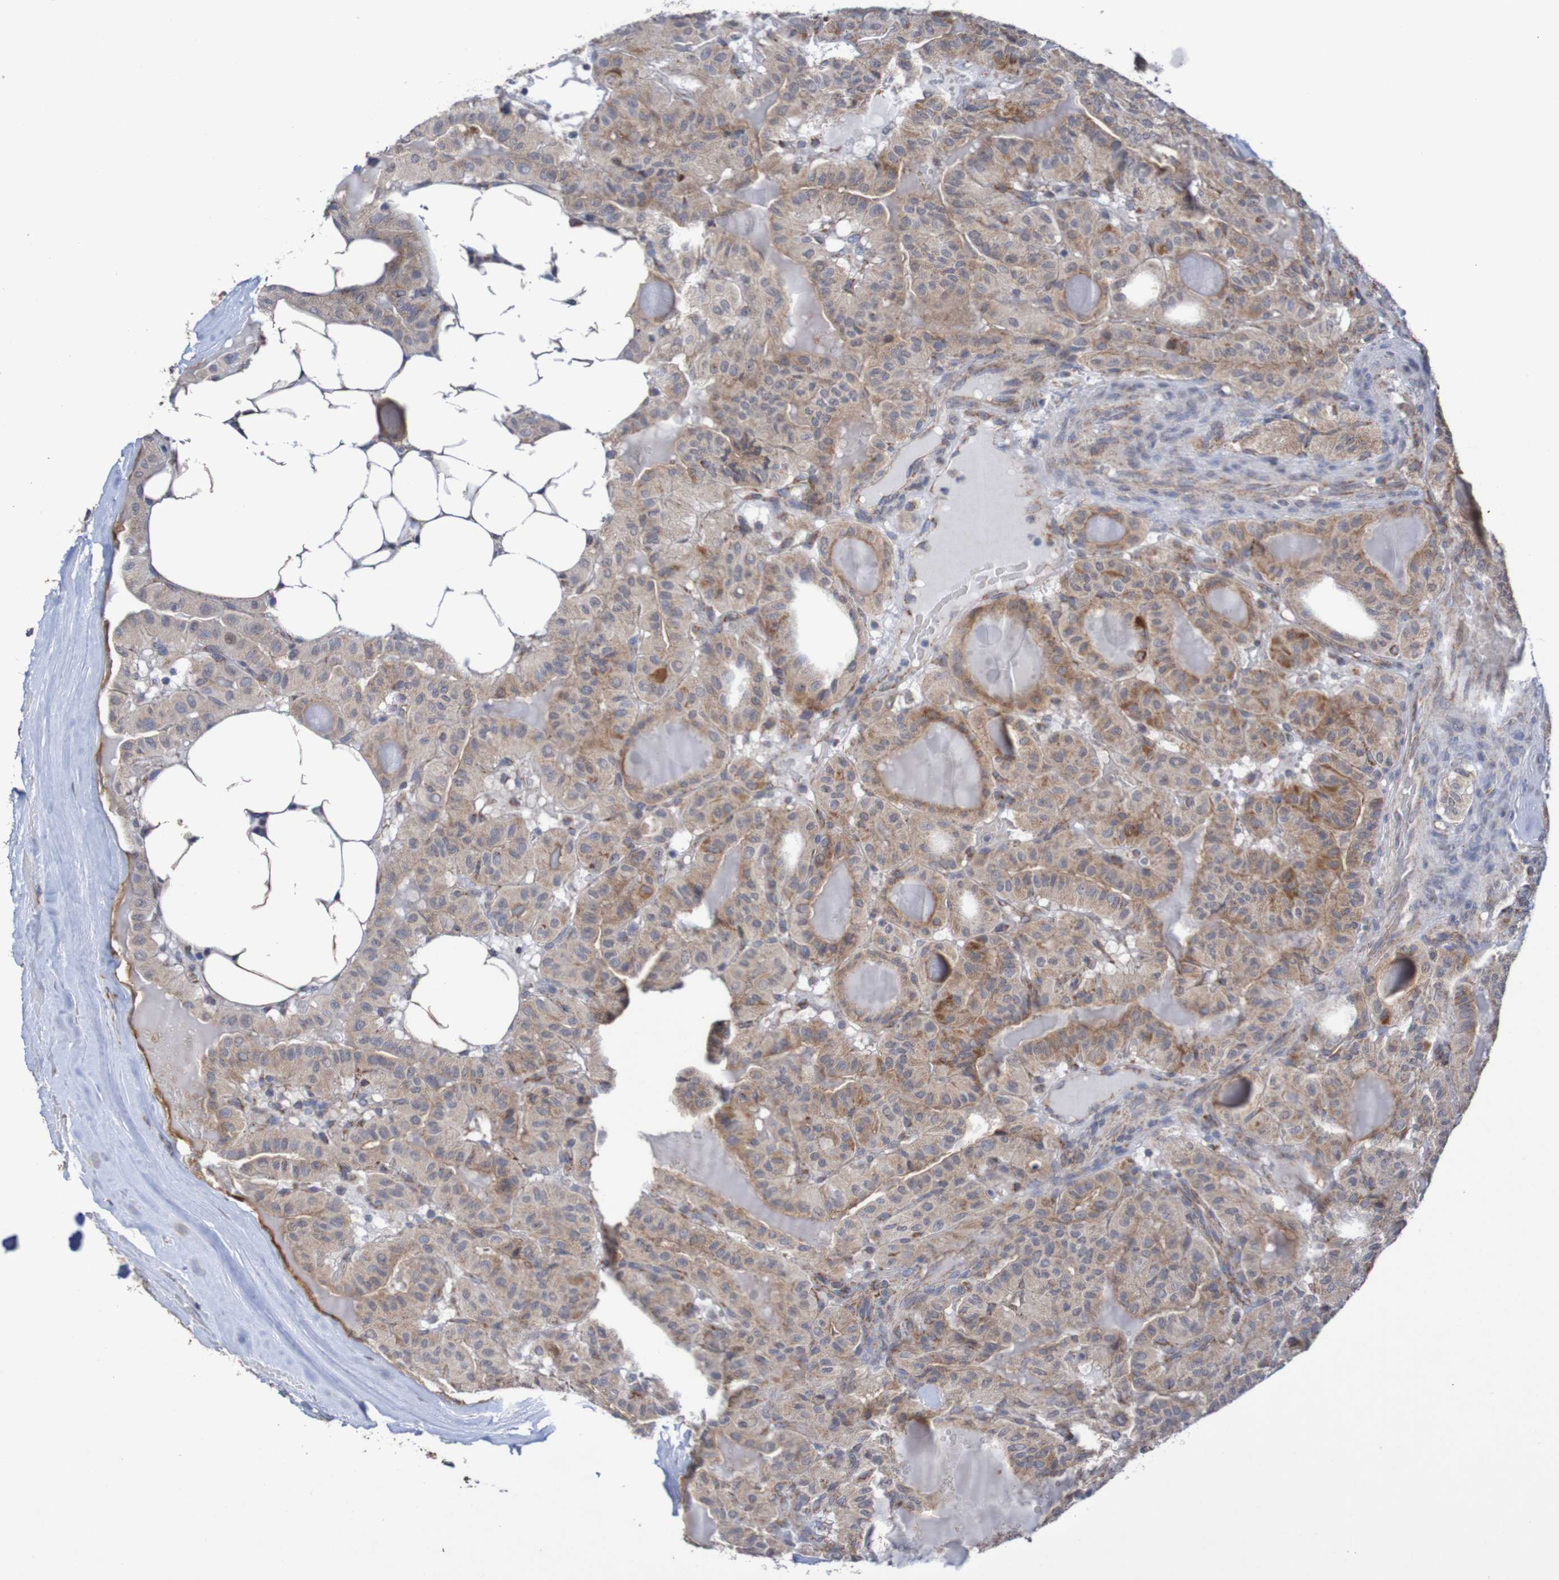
{"staining": {"intensity": "moderate", "quantity": ">75%", "location": "cytoplasmic/membranous"}, "tissue": "thyroid cancer", "cell_type": "Tumor cells", "image_type": "cancer", "snomed": [{"axis": "morphology", "description": "Papillary adenocarcinoma, NOS"}, {"axis": "topography", "description": "Thyroid gland"}], "caption": "Immunohistochemical staining of human thyroid cancer shows medium levels of moderate cytoplasmic/membranous protein expression in about >75% of tumor cells.", "gene": "DVL1", "patient": {"sex": "male", "age": 77}}